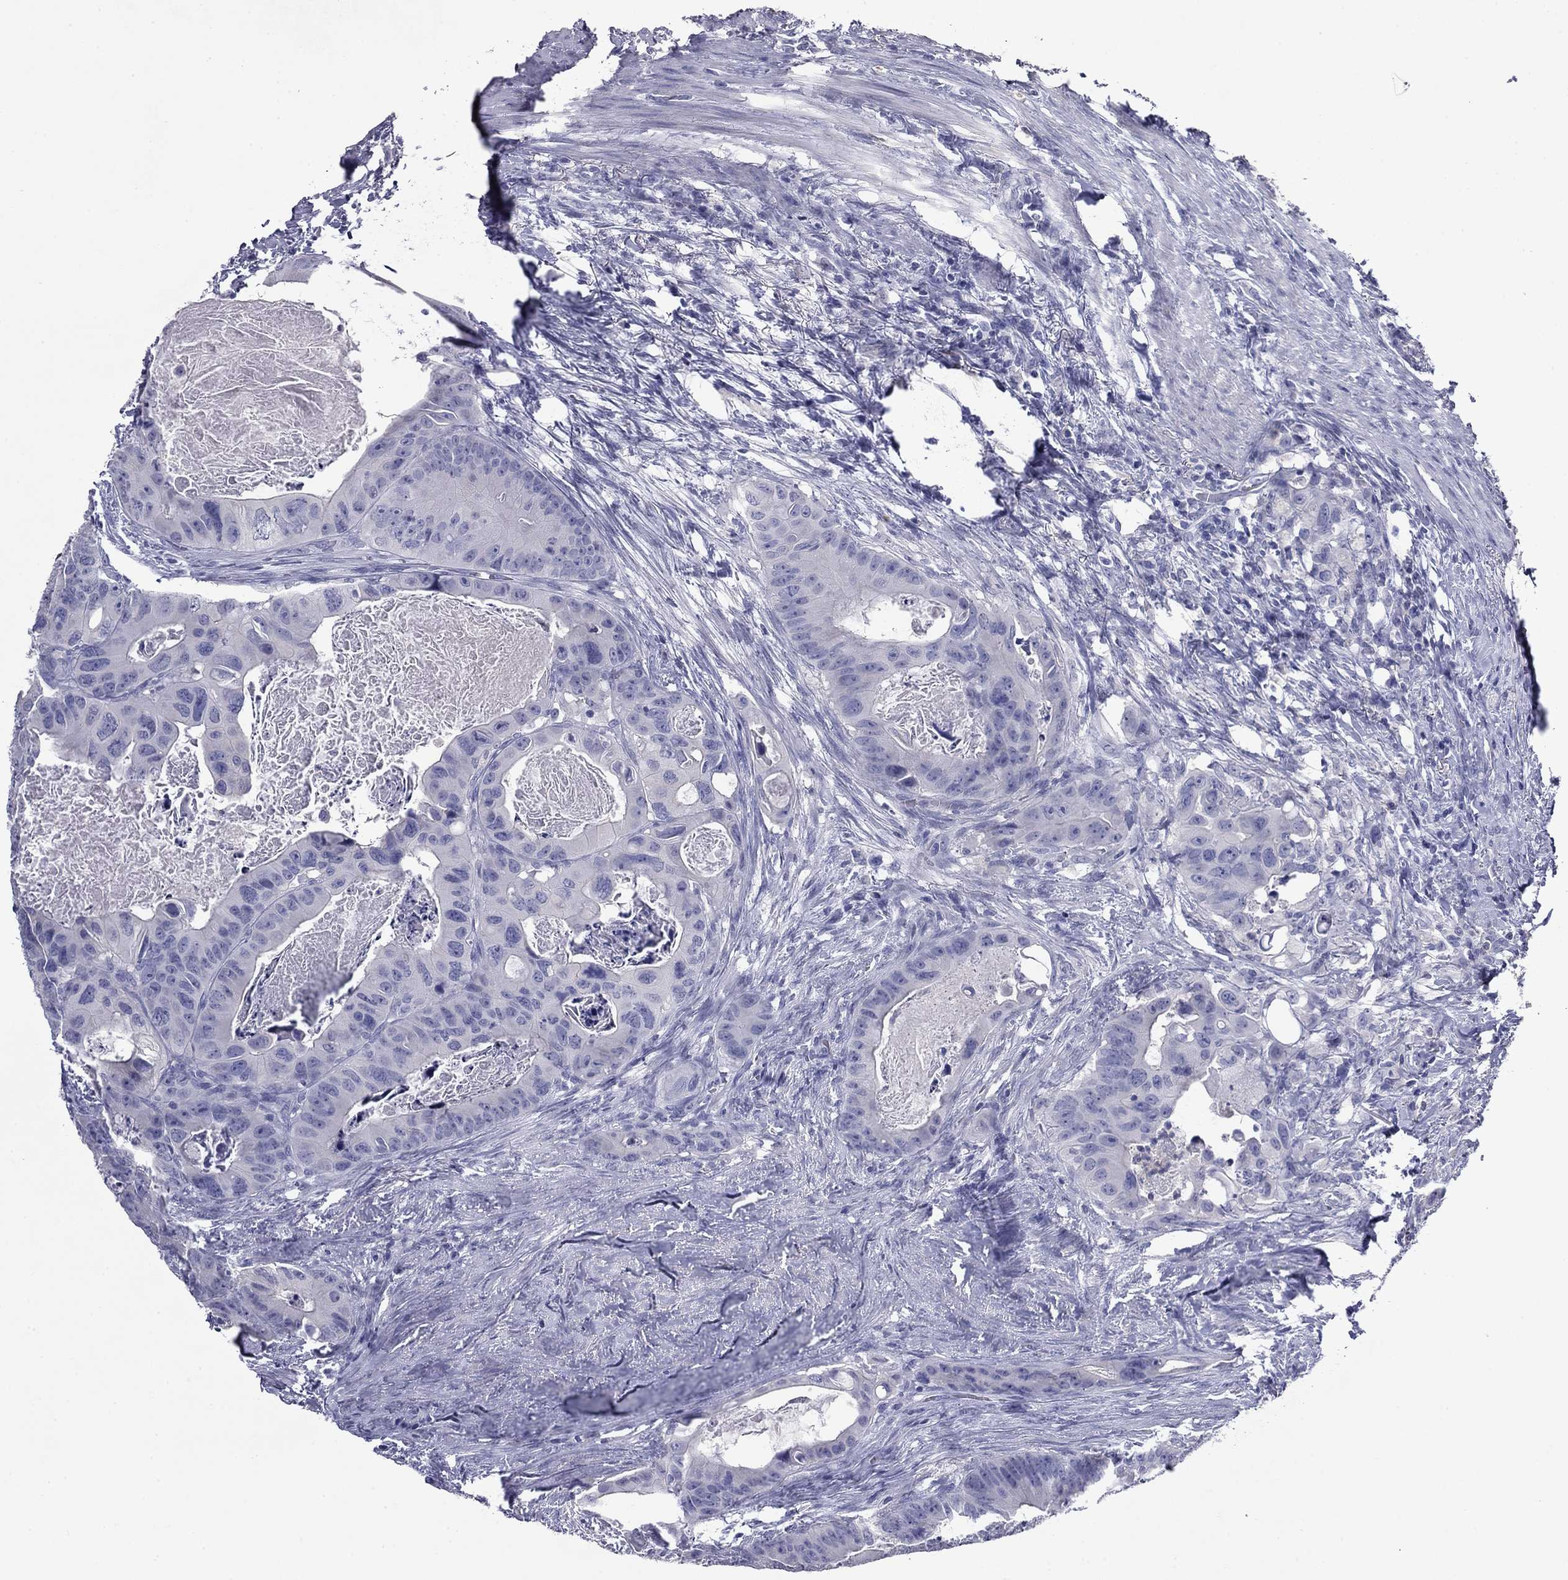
{"staining": {"intensity": "negative", "quantity": "none", "location": "none"}, "tissue": "colorectal cancer", "cell_type": "Tumor cells", "image_type": "cancer", "snomed": [{"axis": "morphology", "description": "Adenocarcinoma, NOS"}, {"axis": "topography", "description": "Rectum"}], "caption": "There is no significant positivity in tumor cells of colorectal cancer (adenocarcinoma).", "gene": "CFAP119", "patient": {"sex": "male", "age": 64}}